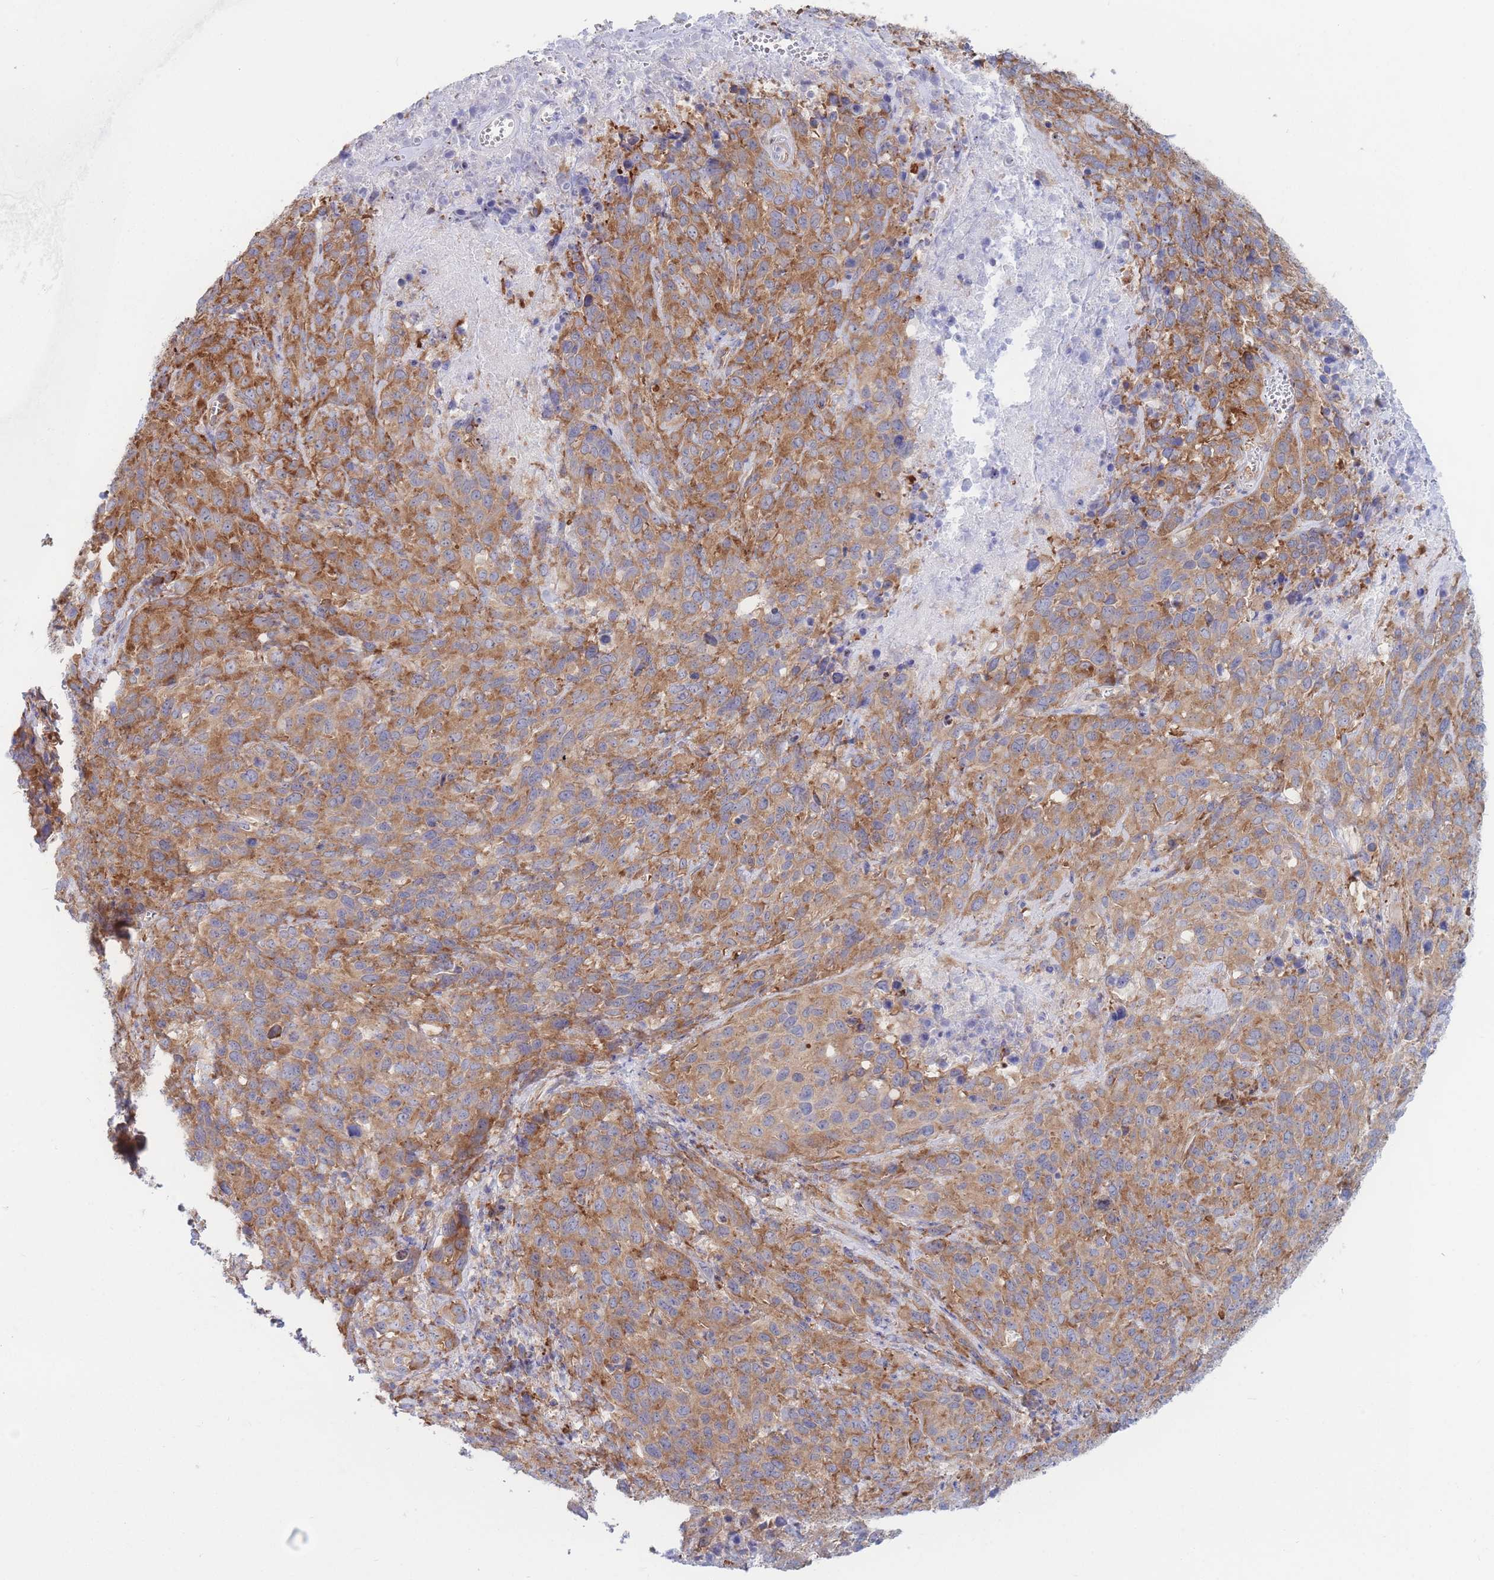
{"staining": {"intensity": "moderate", "quantity": ">75%", "location": "cytoplasmic/membranous"}, "tissue": "cervical cancer", "cell_type": "Tumor cells", "image_type": "cancer", "snomed": [{"axis": "morphology", "description": "Squamous cell carcinoma, NOS"}, {"axis": "topography", "description": "Cervix"}], "caption": "Cervical squamous cell carcinoma stained with a protein marker reveals moderate staining in tumor cells.", "gene": "RPL8", "patient": {"sex": "female", "age": 51}}